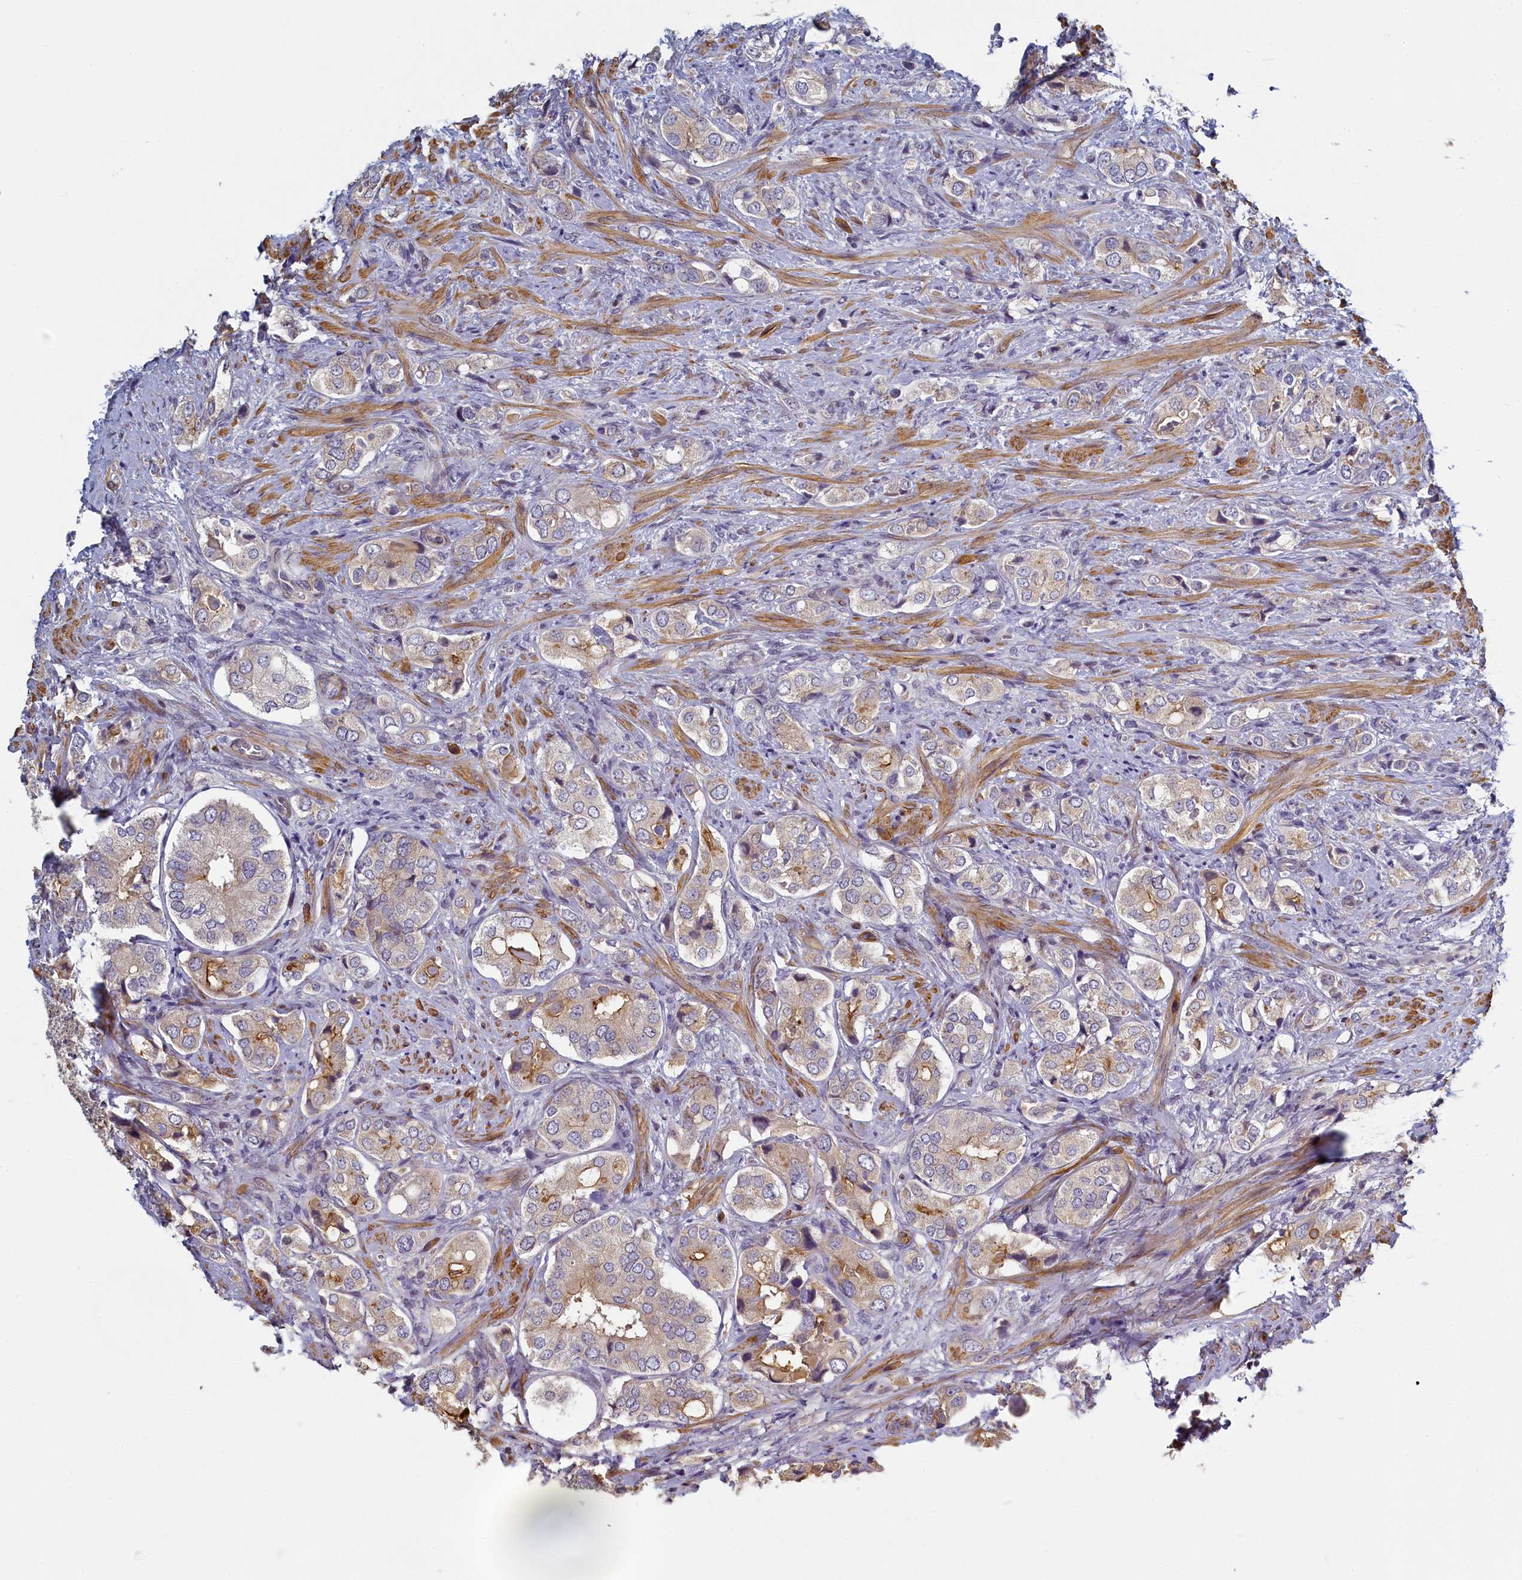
{"staining": {"intensity": "moderate", "quantity": "<25%", "location": "cytoplasmic/membranous"}, "tissue": "prostate cancer", "cell_type": "Tumor cells", "image_type": "cancer", "snomed": [{"axis": "morphology", "description": "Adenocarcinoma, High grade"}, {"axis": "topography", "description": "Prostate"}], "caption": "Prostate cancer was stained to show a protein in brown. There is low levels of moderate cytoplasmic/membranous expression in about <25% of tumor cells.", "gene": "DIXDC1", "patient": {"sex": "male", "age": 65}}